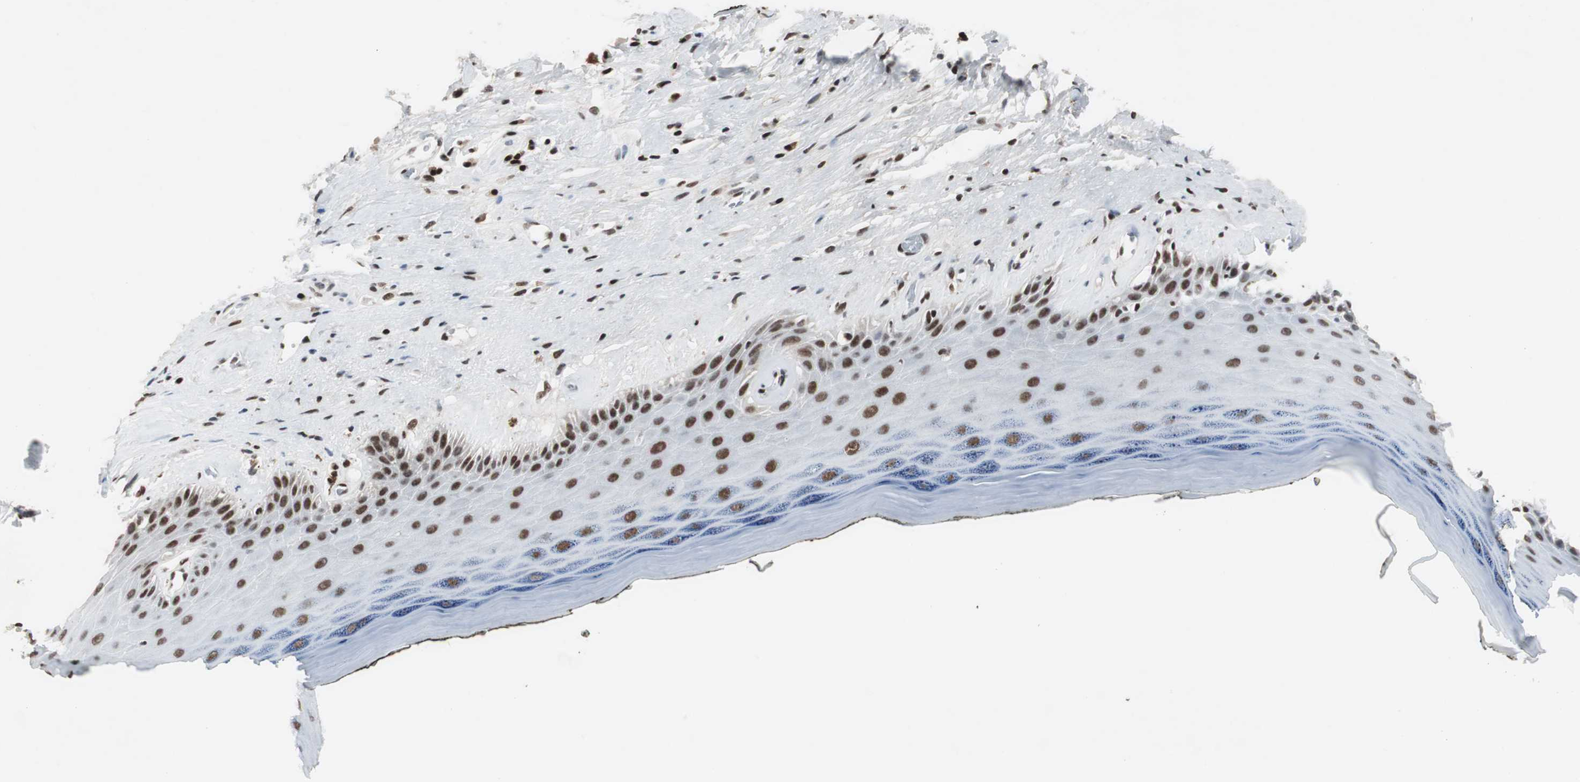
{"staining": {"intensity": "strong", "quantity": ">75%", "location": "nuclear"}, "tissue": "skin", "cell_type": "Epidermal cells", "image_type": "normal", "snomed": [{"axis": "morphology", "description": "Normal tissue, NOS"}, {"axis": "morphology", "description": "Inflammation, NOS"}, {"axis": "topography", "description": "Vulva"}], "caption": "Brown immunohistochemical staining in normal skin exhibits strong nuclear staining in about >75% of epidermal cells. (DAB (3,3'-diaminobenzidine) IHC, brown staining for protein, blue staining for nuclei).", "gene": "RAD9A", "patient": {"sex": "female", "age": 84}}